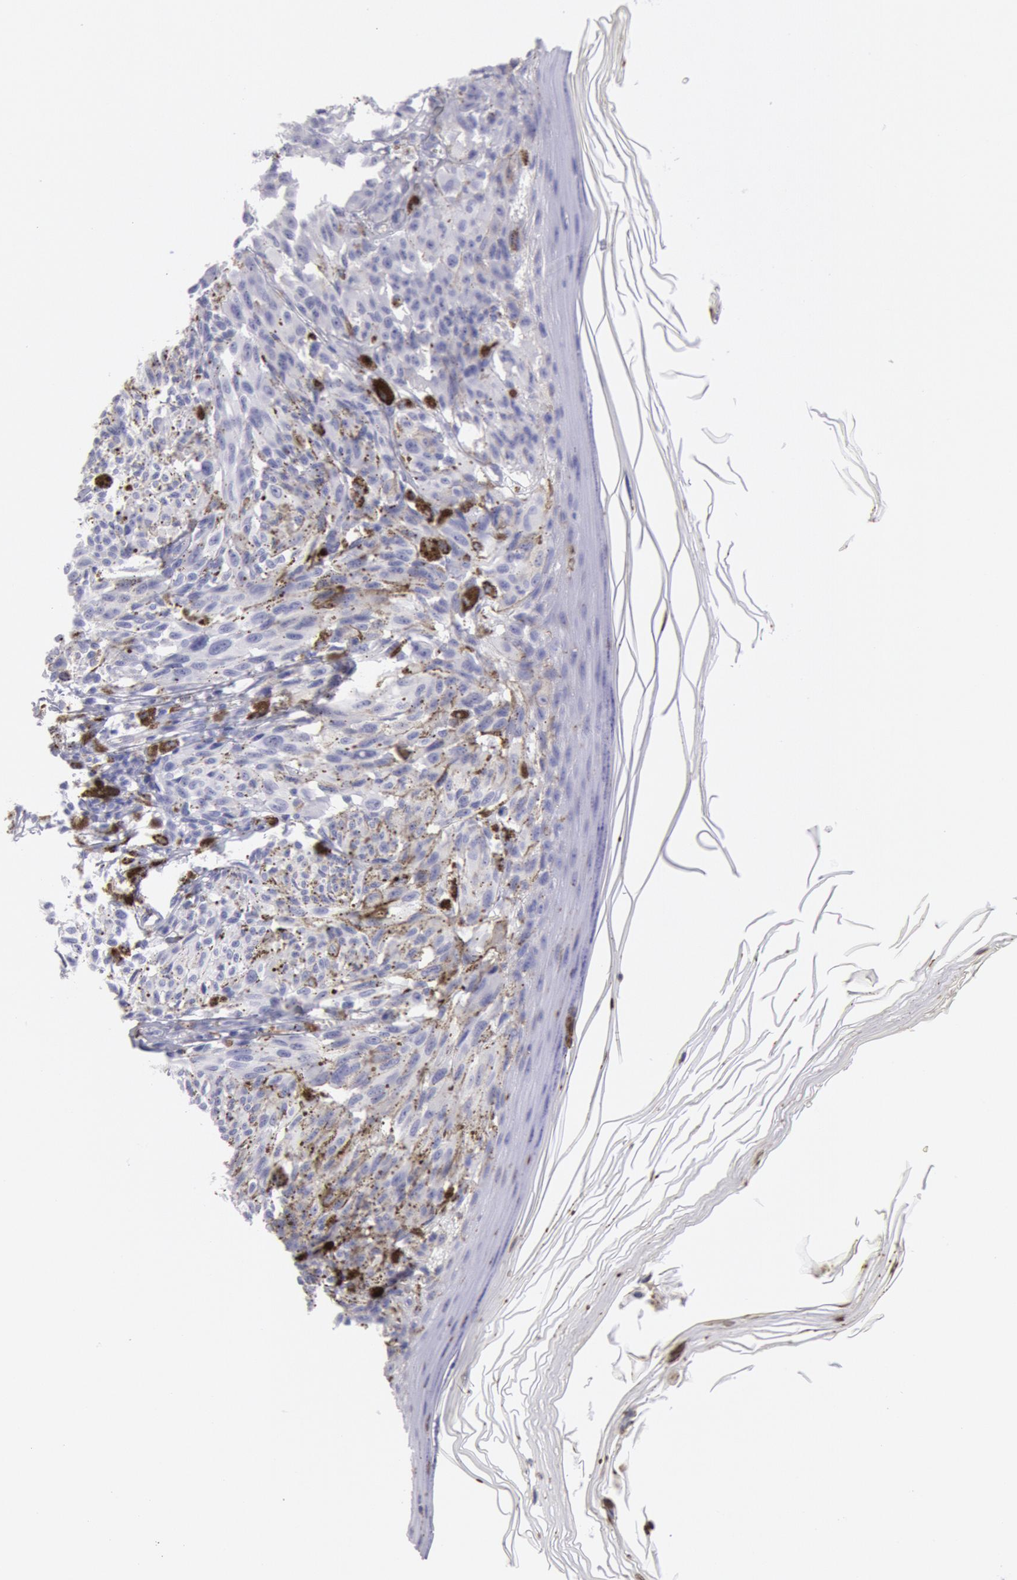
{"staining": {"intensity": "negative", "quantity": "none", "location": "none"}, "tissue": "melanoma", "cell_type": "Tumor cells", "image_type": "cancer", "snomed": [{"axis": "morphology", "description": "Malignant melanoma, NOS"}, {"axis": "topography", "description": "Skin"}], "caption": "Tumor cells are negative for brown protein staining in malignant melanoma.", "gene": "FCN1", "patient": {"sex": "female", "age": 72}}